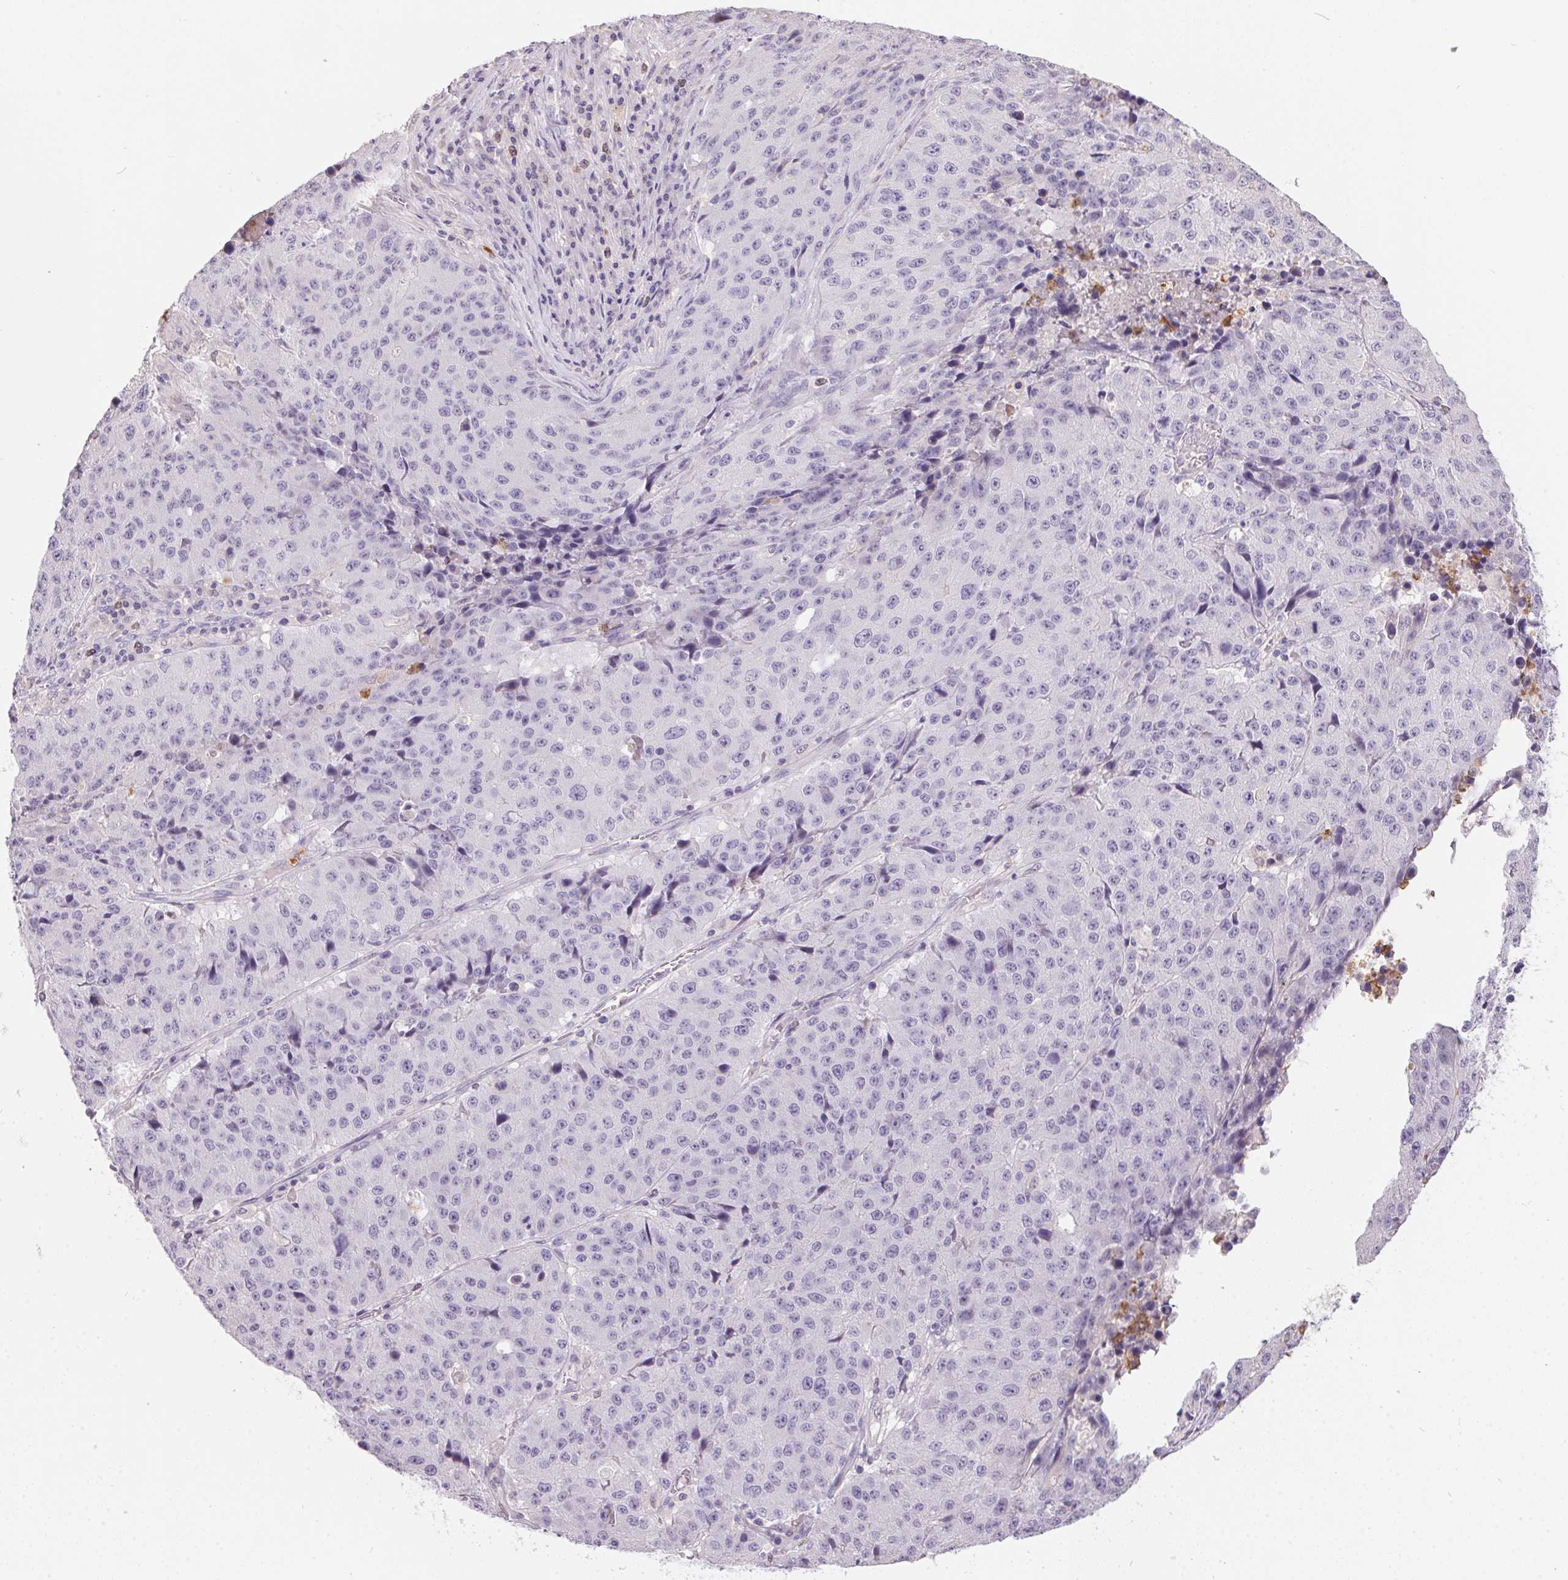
{"staining": {"intensity": "negative", "quantity": "none", "location": "none"}, "tissue": "stomach cancer", "cell_type": "Tumor cells", "image_type": "cancer", "snomed": [{"axis": "morphology", "description": "Adenocarcinoma, NOS"}, {"axis": "topography", "description": "Stomach"}], "caption": "Stomach cancer (adenocarcinoma) was stained to show a protein in brown. There is no significant expression in tumor cells.", "gene": "SERPINB1", "patient": {"sex": "male", "age": 71}}